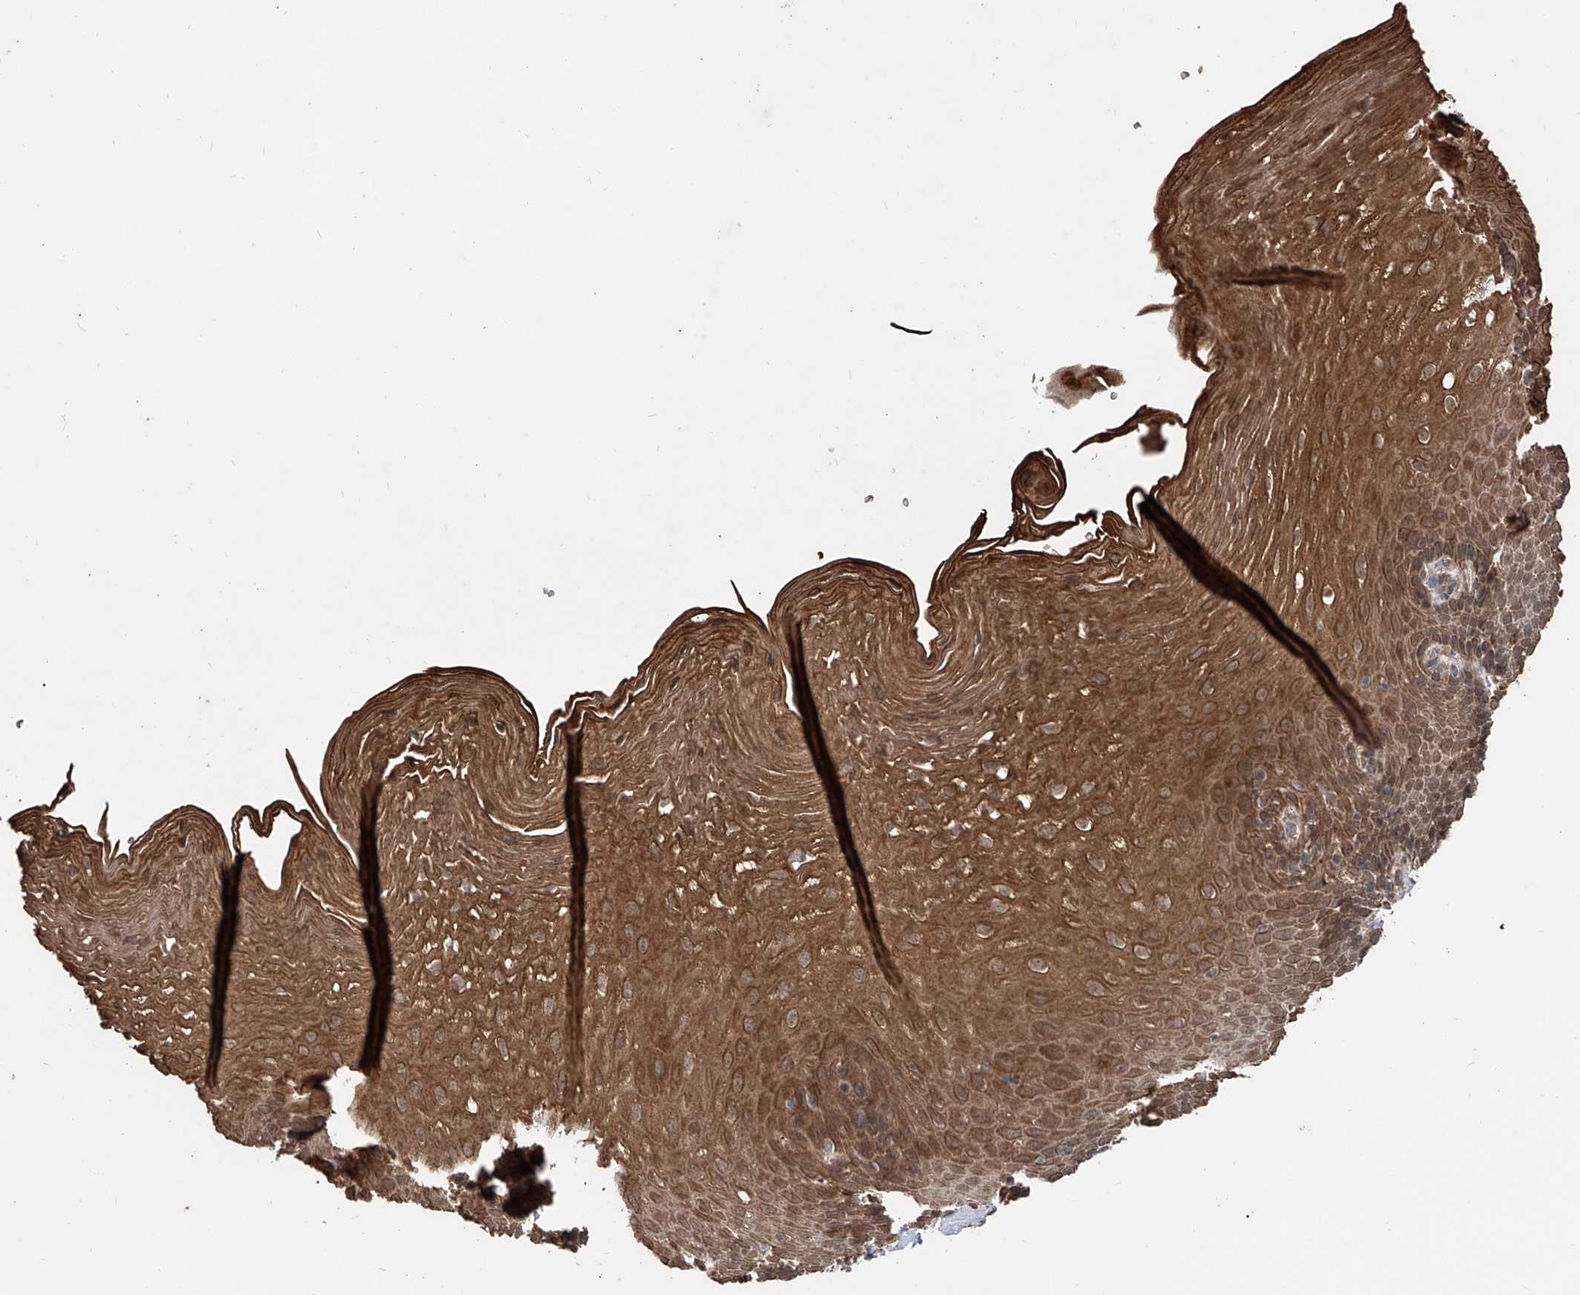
{"staining": {"intensity": "moderate", "quantity": ">75%", "location": "cytoplasmic/membranous,nuclear"}, "tissue": "esophagus", "cell_type": "Squamous epithelial cells", "image_type": "normal", "snomed": [{"axis": "morphology", "description": "Normal tissue, NOS"}, {"axis": "topography", "description": "Esophagus"}], "caption": "Protein staining of unremarkable esophagus reveals moderate cytoplasmic/membranous,nuclear expression in about >75% of squamous epithelial cells. (DAB (3,3'-diaminobenzidine) IHC, brown staining for protein, blue staining for nuclei).", "gene": "FAM135A", "patient": {"sex": "female", "age": 66}}